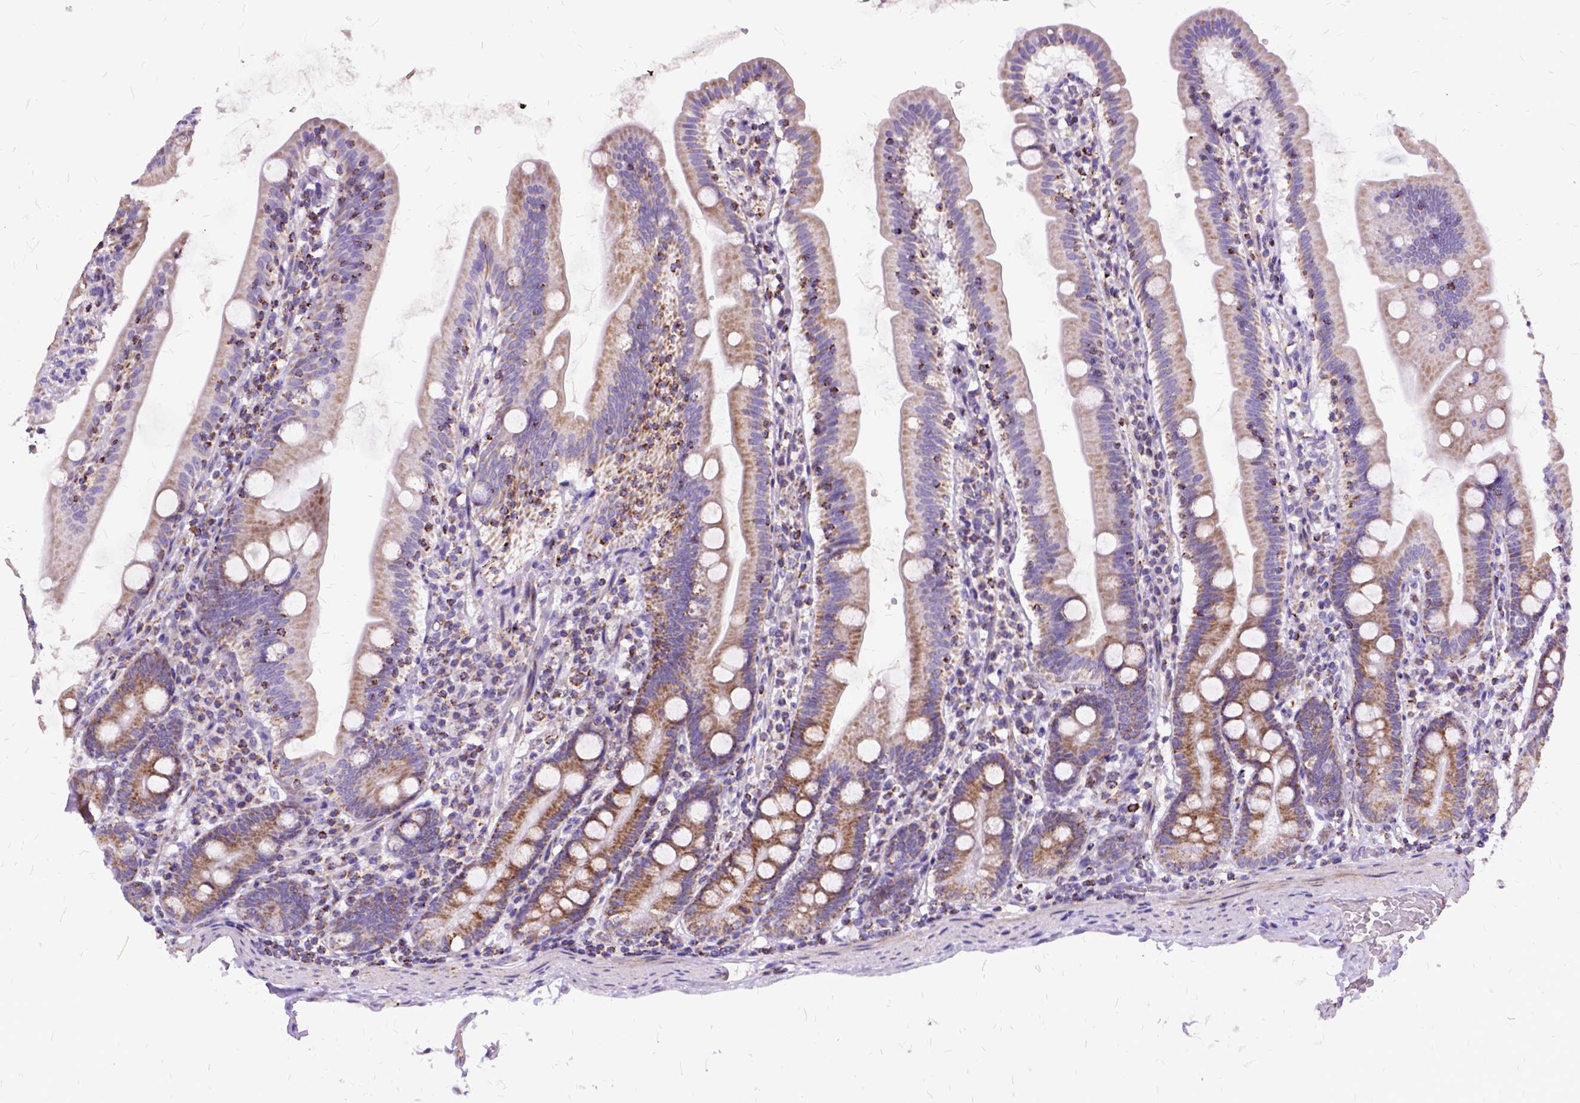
{"staining": {"intensity": "moderate", "quantity": "25%-75%", "location": "cytoplasmic/membranous"}, "tissue": "duodenum", "cell_type": "Glandular cells", "image_type": "normal", "snomed": [{"axis": "morphology", "description": "Normal tissue, NOS"}, {"axis": "topography", "description": "Duodenum"}], "caption": "Duodenum stained with DAB IHC displays medium levels of moderate cytoplasmic/membranous positivity in approximately 25%-75% of glandular cells. (Stains: DAB in brown, nuclei in blue, Microscopy: brightfield microscopy at high magnification).", "gene": "OXCT1", "patient": {"sex": "female", "age": 67}}